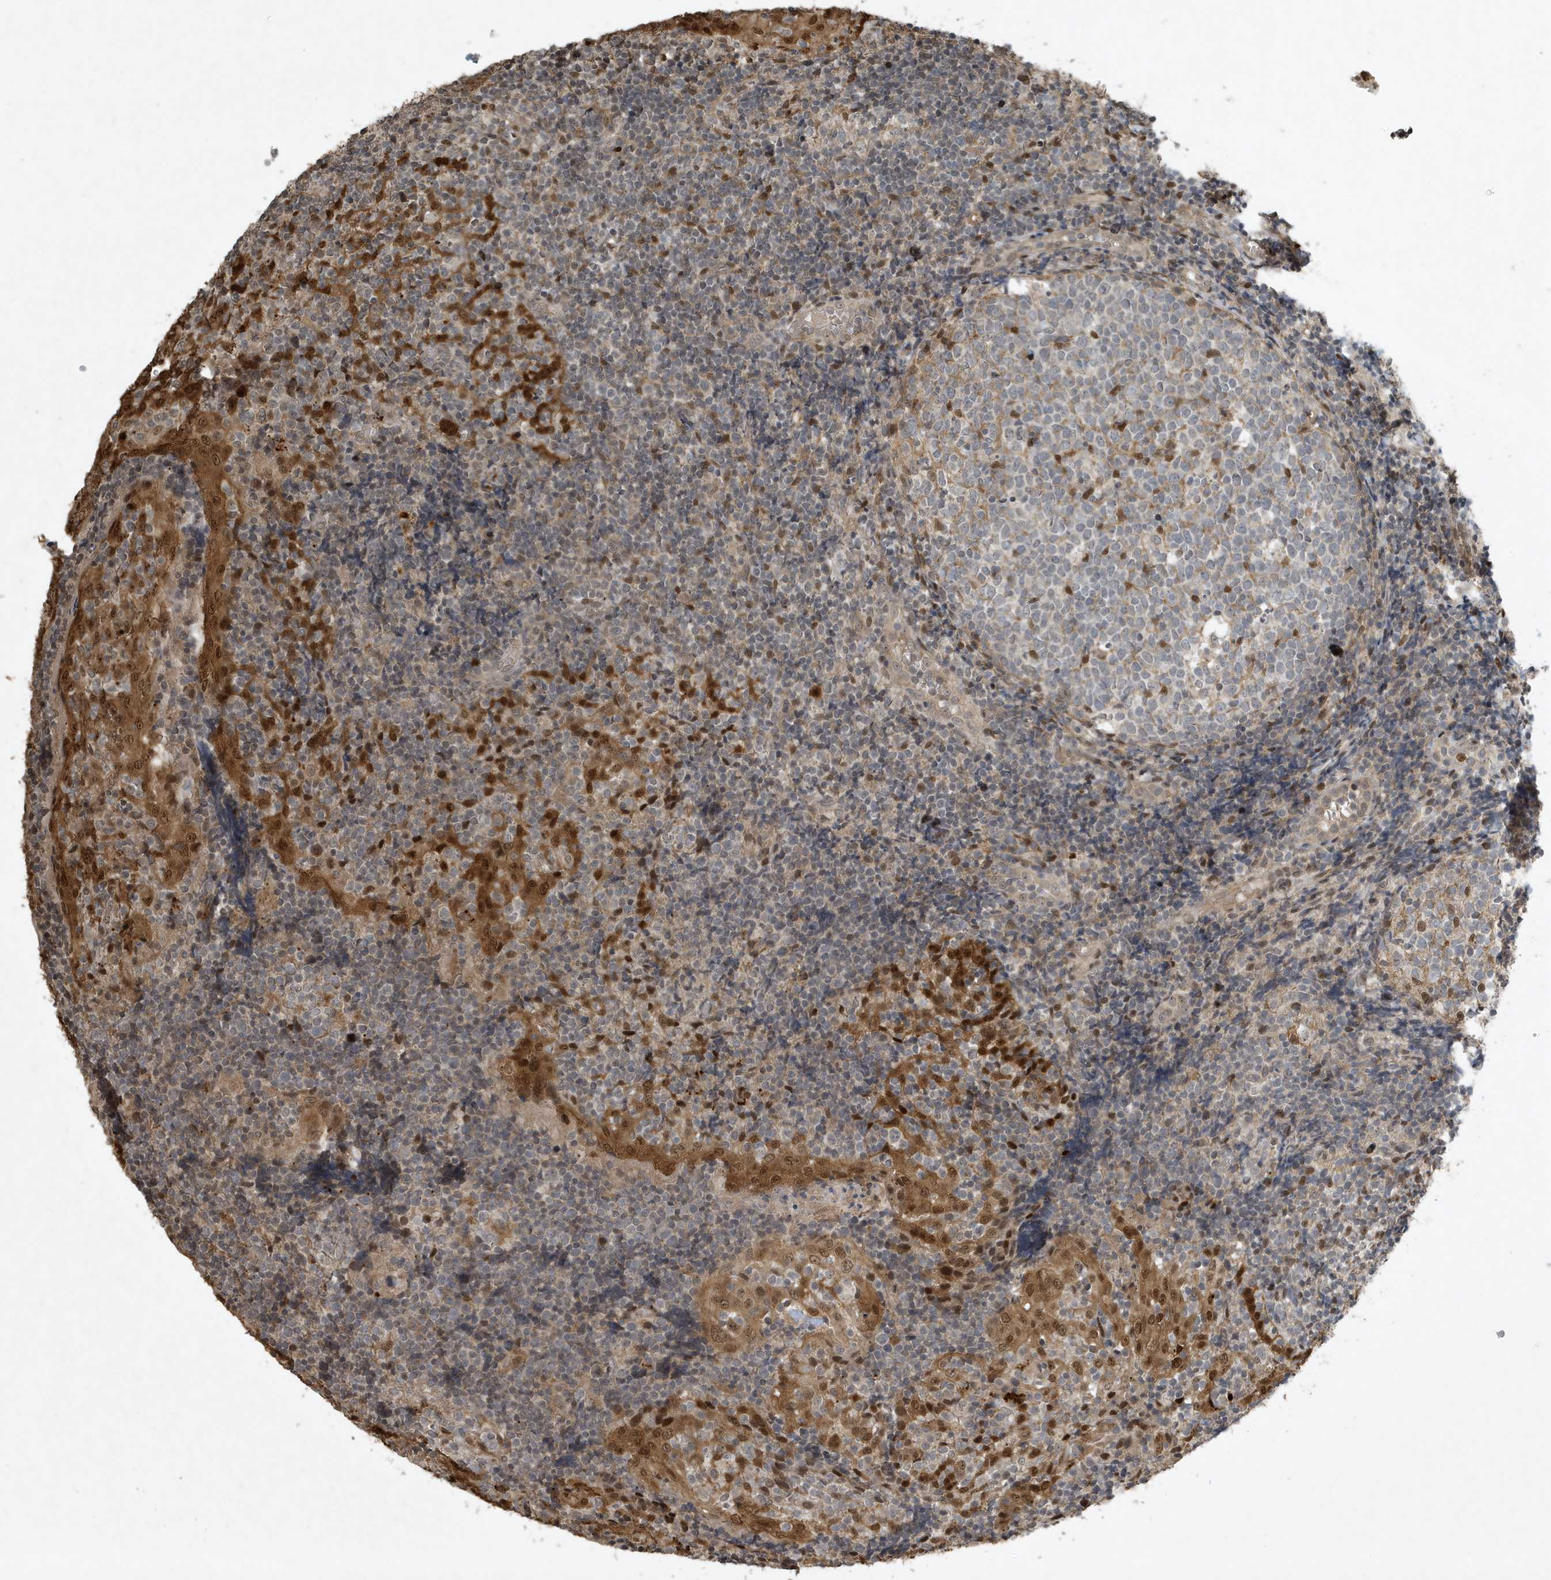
{"staining": {"intensity": "negative", "quantity": "none", "location": "none"}, "tissue": "tonsil", "cell_type": "Germinal center cells", "image_type": "normal", "snomed": [{"axis": "morphology", "description": "Normal tissue, NOS"}, {"axis": "topography", "description": "Tonsil"}], "caption": "Immunohistochemical staining of unremarkable human tonsil reveals no significant positivity in germinal center cells. (Stains: DAB (3,3'-diaminobenzidine) immunohistochemistry (IHC) with hematoxylin counter stain, Microscopy: brightfield microscopy at high magnification).", "gene": "HSPA1A", "patient": {"sex": "female", "age": 19}}